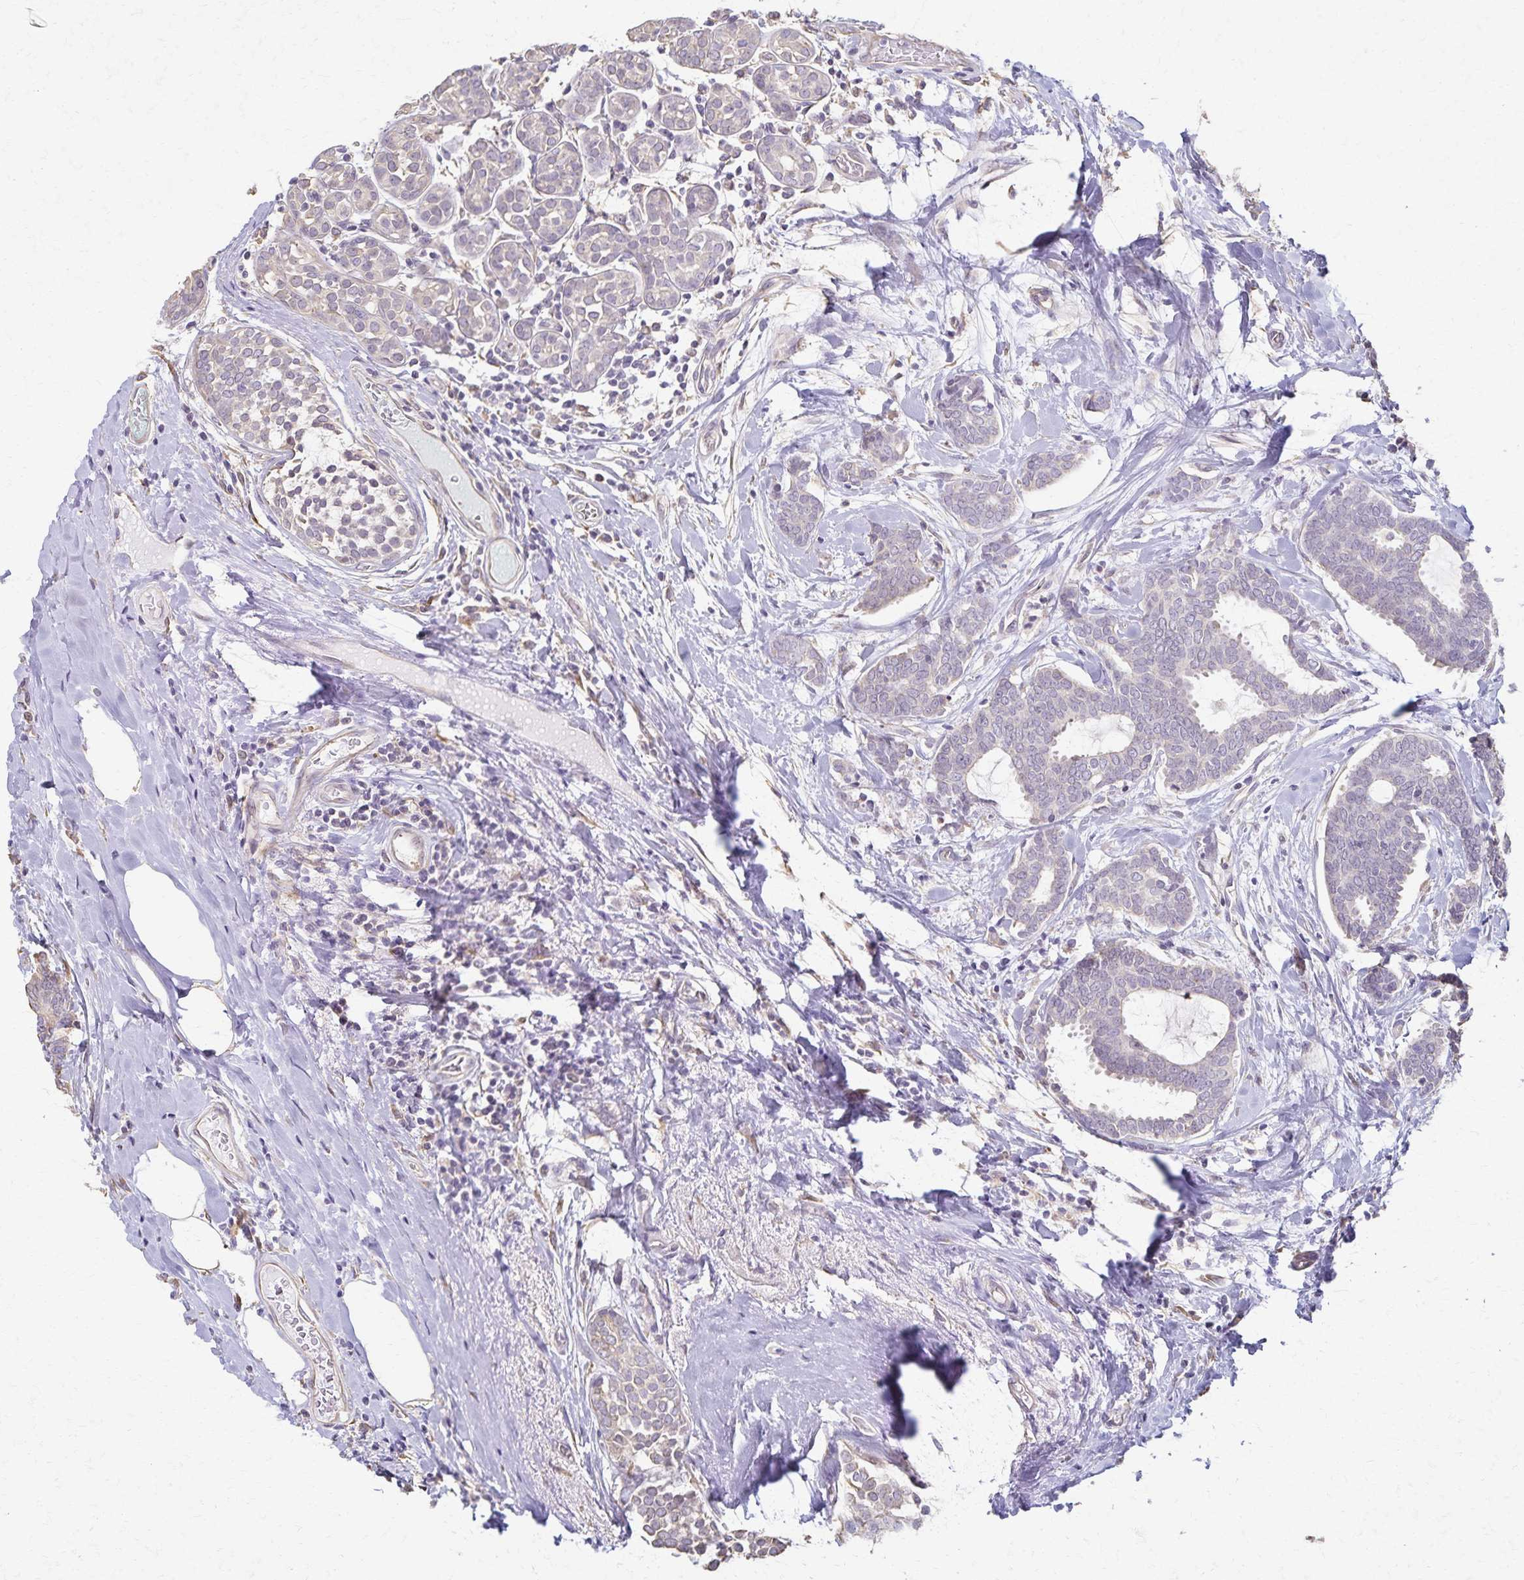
{"staining": {"intensity": "negative", "quantity": "none", "location": "none"}, "tissue": "breast cancer", "cell_type": "Tumor cells", "image_type": "cancer", "snomed": [{"axis": "morphology", "description": "Intraductal carcinoma, in situ"}, {"axis": "morphology", "description": "Duct carcinoma"}, {"axis": "morphology", "description": "Lobular carcinoma, in situ"}, {"axis": "topography", "description": "Breast"}], "caption": "IHC histopathology image of neoplastic tissue: human breast cancer stained with DAB shows no significant protein expression in tumor cells.", "gene": "KISS1", "patient": {"sex": "female", "age": 44}}